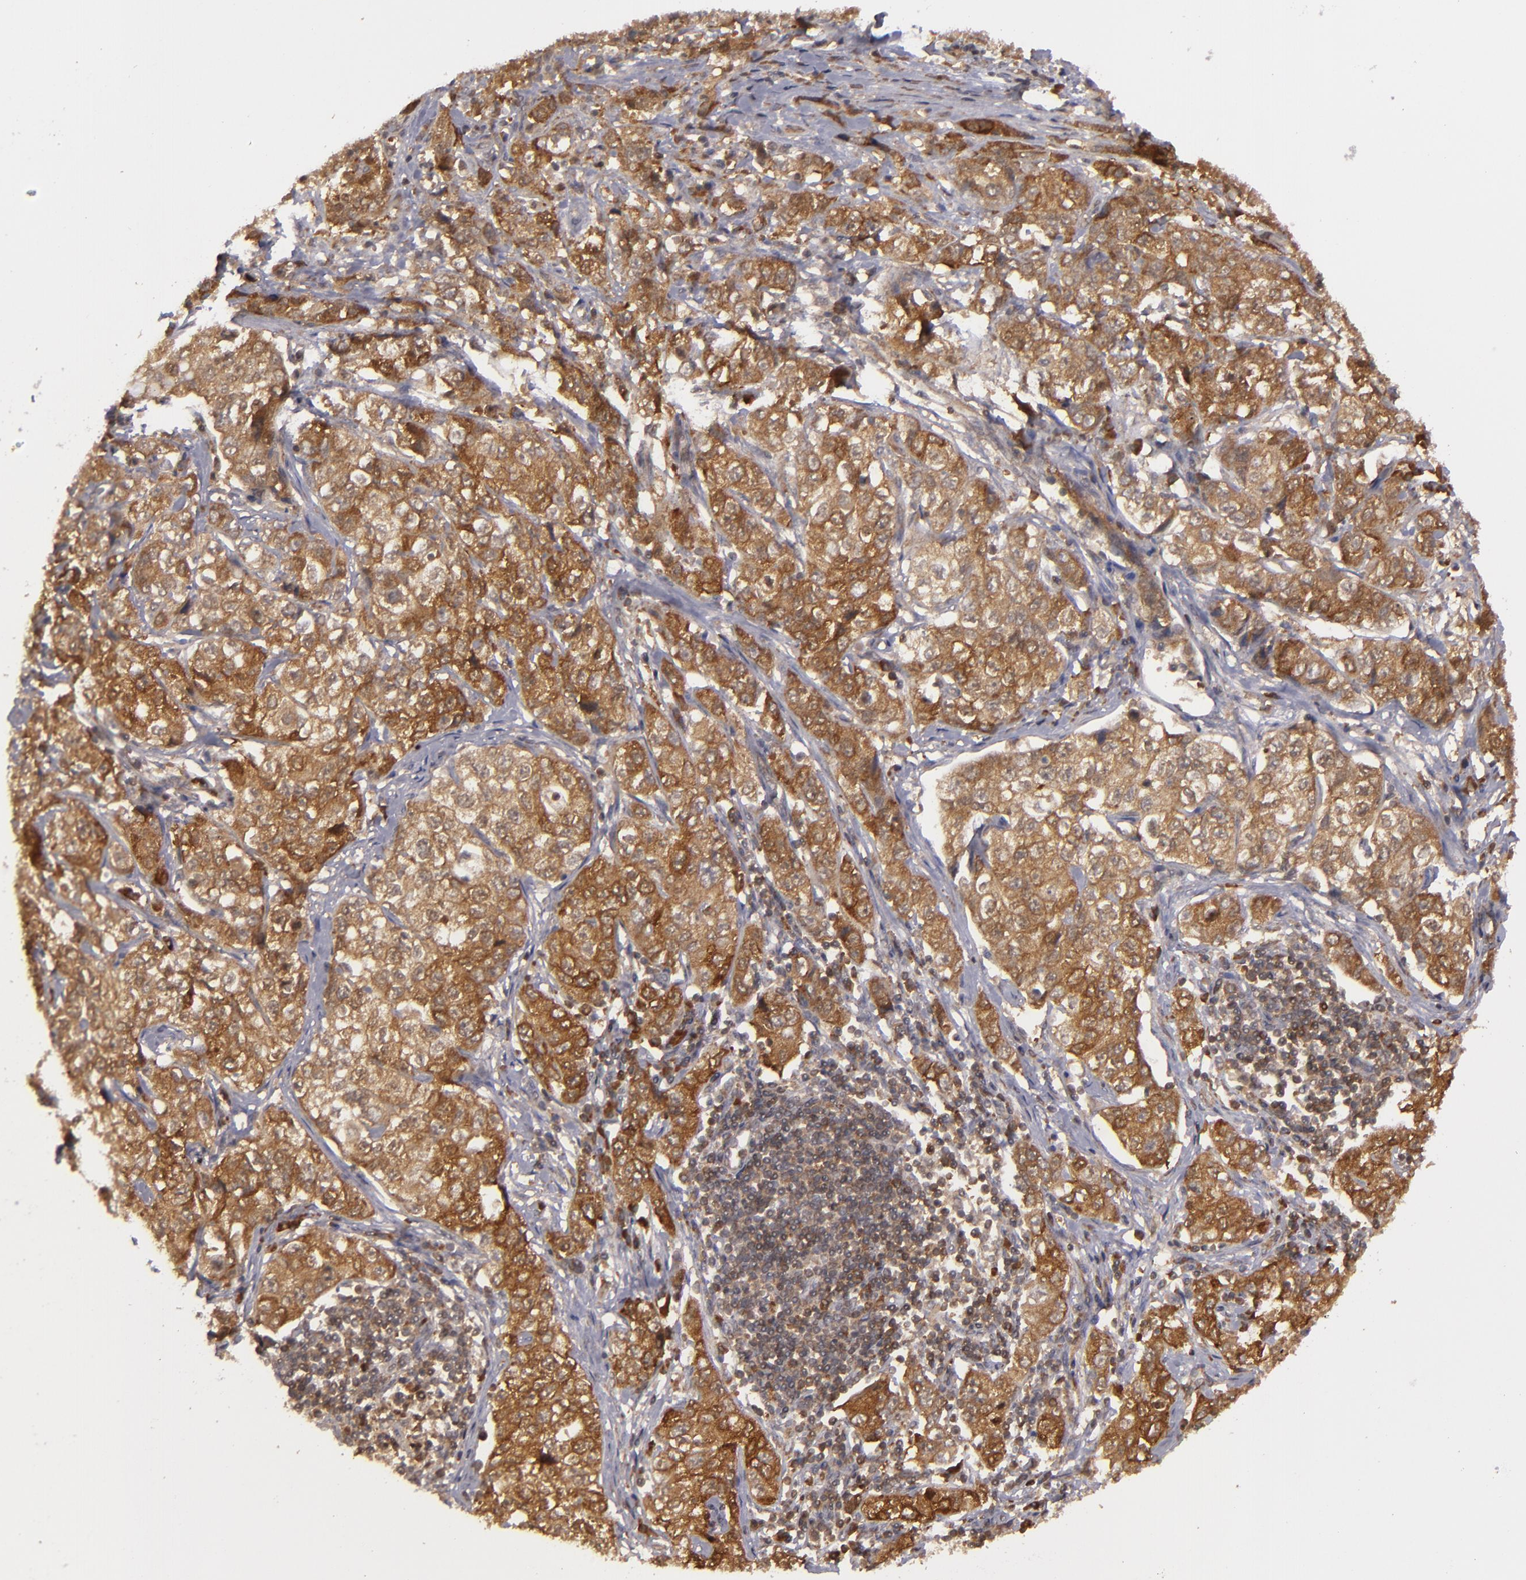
{"staining": {"intensity": "moderate", "quantity": ">75%", "location": "cytoplasmic/membranous"}, "tissue": "stomach cancer", "cell_type": "Tumor cells", "image_type": "cancer", "snomed": [{"axis": "morphology", "description": "Adenocarcinoma, NOS"}, {"axis": "topography", "description": "Stomach"}], "caption": "Stomach adenocarcinoma tissue demonstrates moderate cytoplasmic/membranous positivity in approximately >75% of tumor cells (DAB = brown stain, brightfield microscopy at high magnification).", "gene": "MAPK3", "patient": {"sex": "male", "age": 48}}